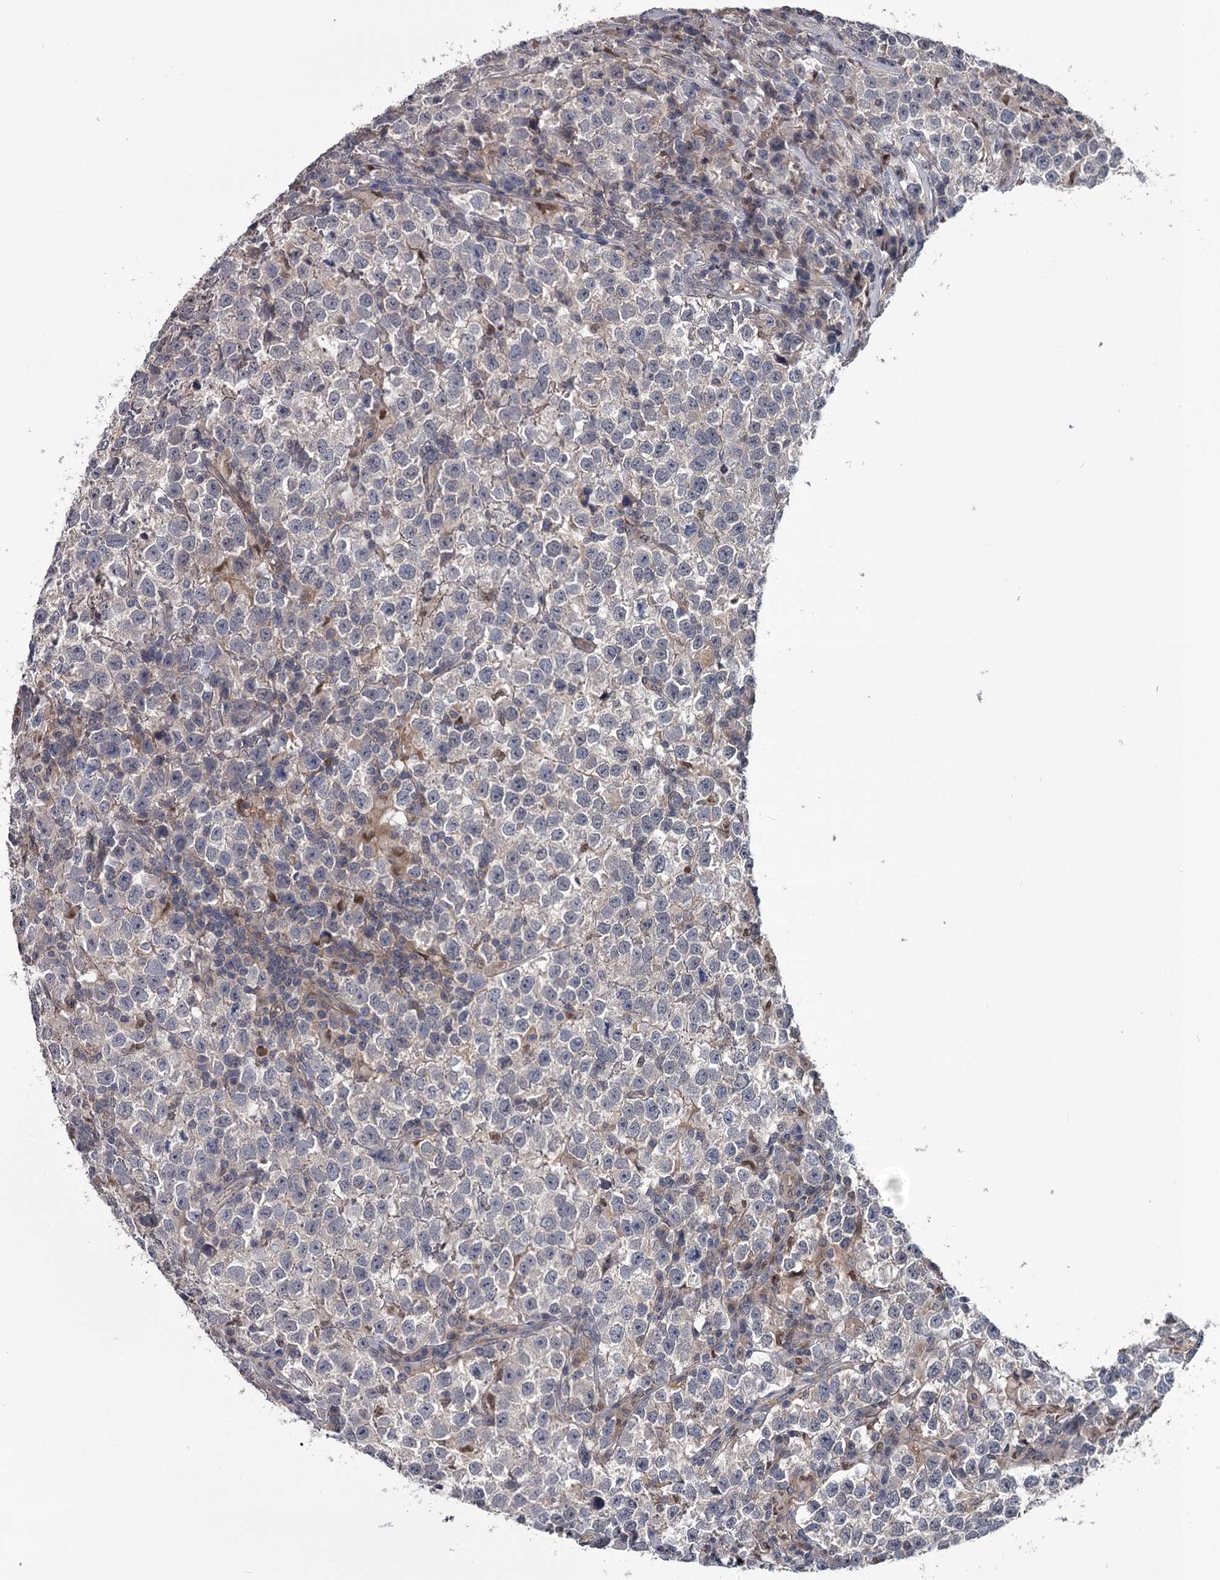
{"staining": {"intensity": "negative", "quantity": "none", "location": "none"}, "tissue": "testis cancer", "cell_type": "Tumor cells", "image_type": "cancer", "snomed": [{"axis": "morphology", "description": "Normal tissue, NOS"}, {"axis": "morphology", "description": "Seminoma, NOS"}, {"axis": "topography", "description": "Testis"}], "caption": "Tumor cells show no significant protein expression in testis cancer (seminoma). The staining is performed using DAB brown chromogen with nuclei counter-stained in using hematoxylin.", "gene": "DAO", "patient": {"sex": "male", "age": 43}}